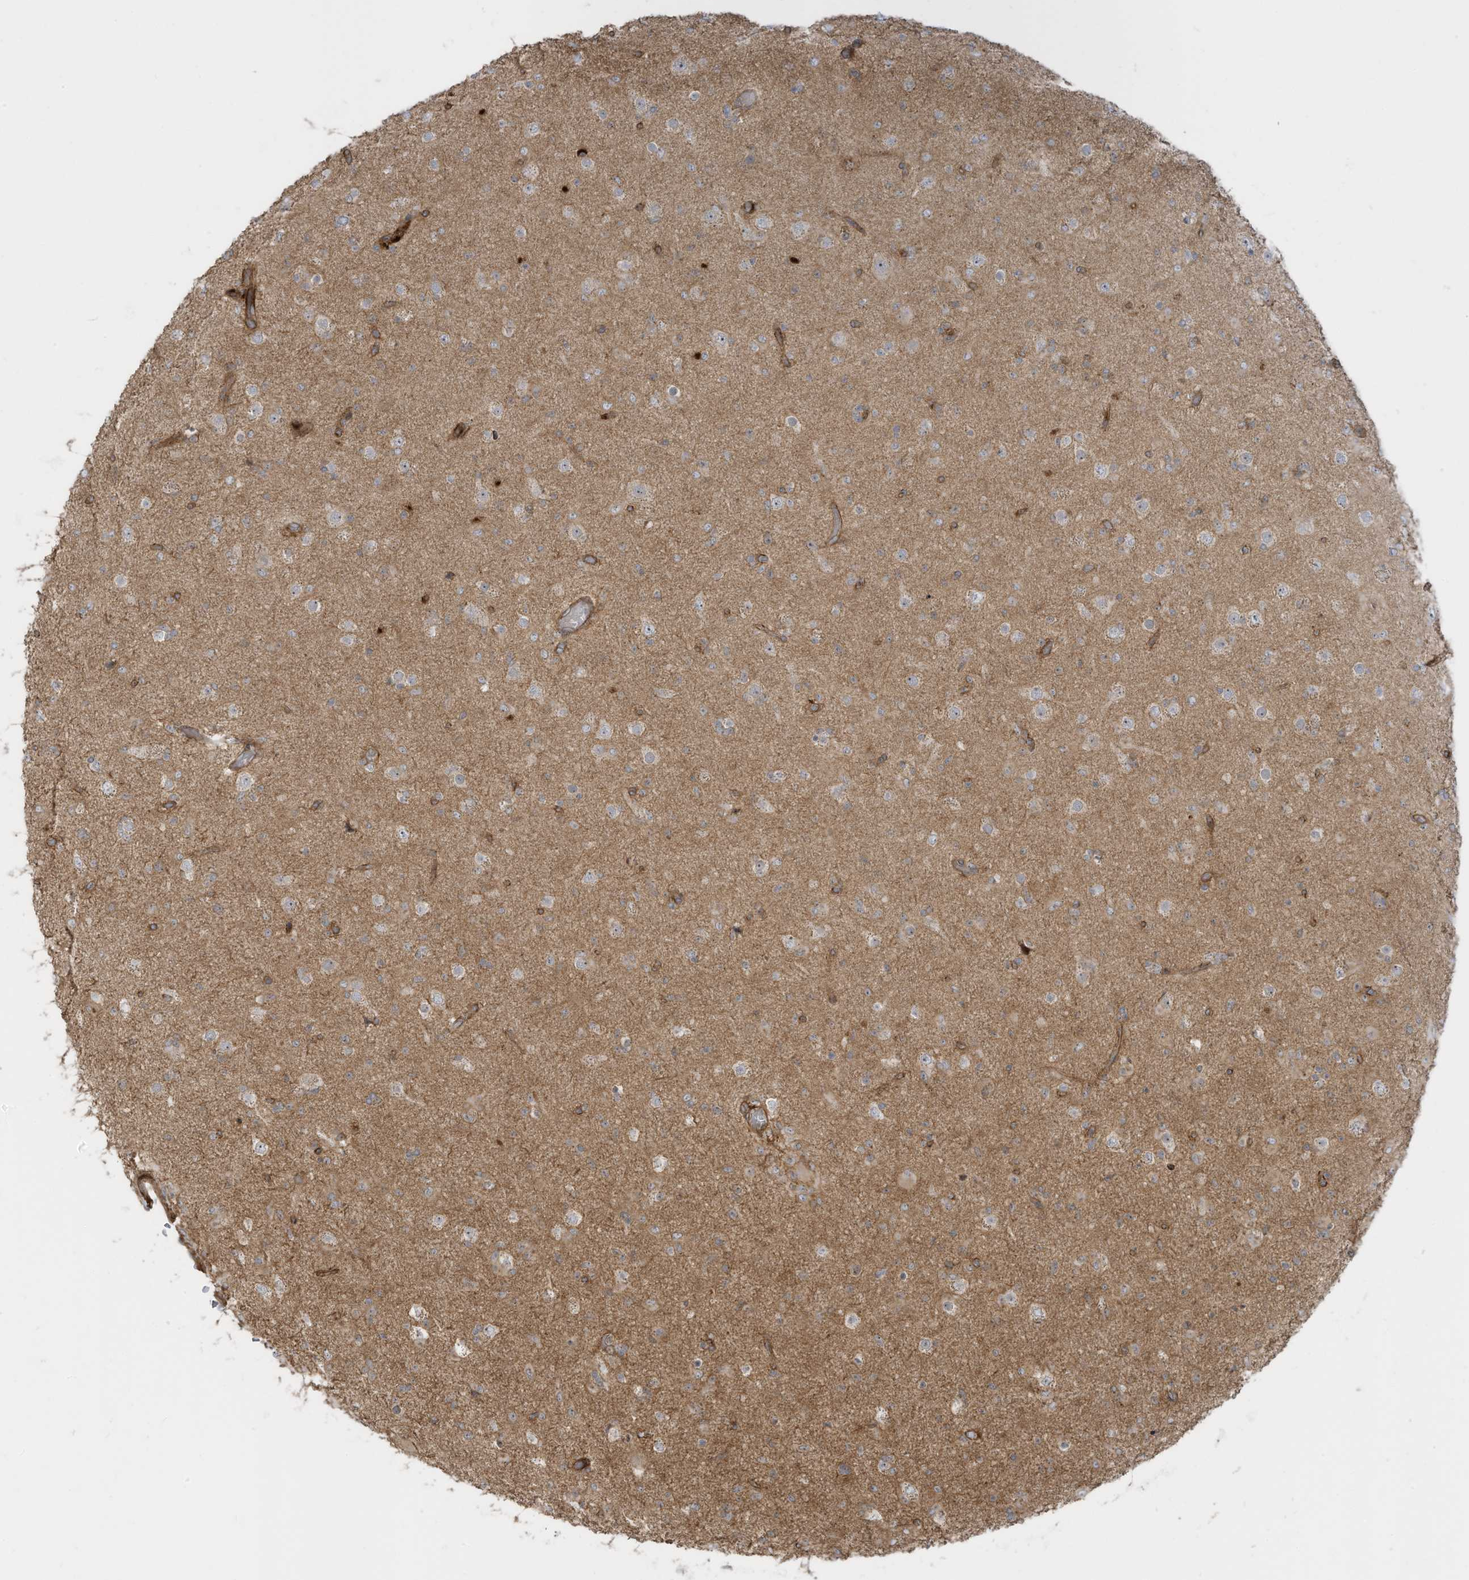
{"staining": {"intensity": "moderate", "quantity": "<25%", "location": "cytoplasmic/membranous"}, "tissue": "glioma", "cell_type": "Tumor cells", "image_type": "cancer", "snomed": [{"axis": "morphology", "description": "Glioma, malignant, Low grade"}, {"axis": "topography", "description": "Brain"}], "caption": "Moderate cytoplasmic/membranous protein staining is seen in approximately <25% of tumor cells in malignant glioma (low-grade).", "gene": "ENTR1", "patient": {"sex": "male", "age": 65}}